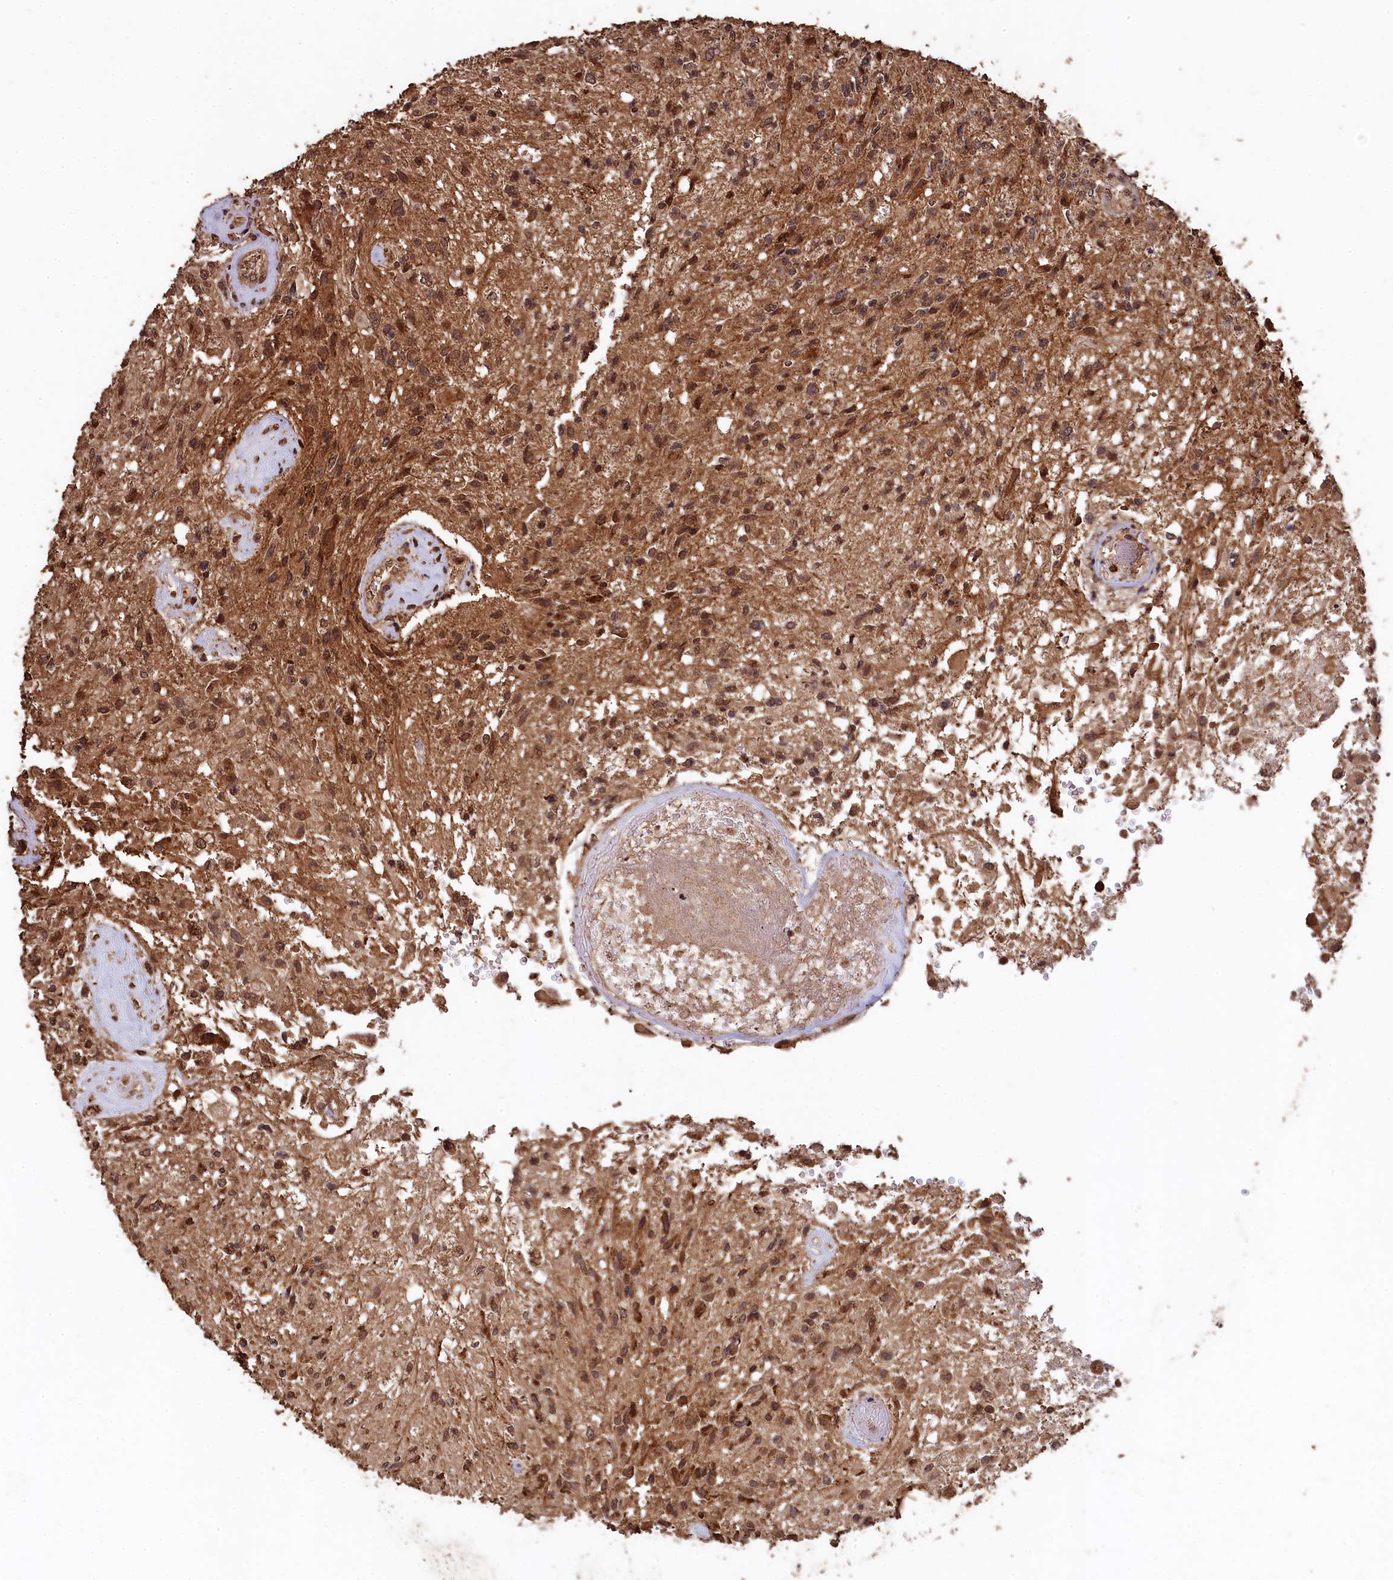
{"staining": {"intensity": "moderate", "quantity": "25%-75%", "location": "nuclear"}, "tissue": "glioma", "cell_type": "Tumor cells", "image_type": "cancer", "snomed": [{"axis": "morphology", "description": "Glioma, malignant, High grade"}, {"axis": "topography", "description": "Brain"}], "caption": "A high-resolution histopathology image shows IHC staining of glioma, which displays moderate nuclear staining in about 25%-75% of tumor cells.", "gene": "CEP57L1", "patient": {"sex": "male", "age": 56}}